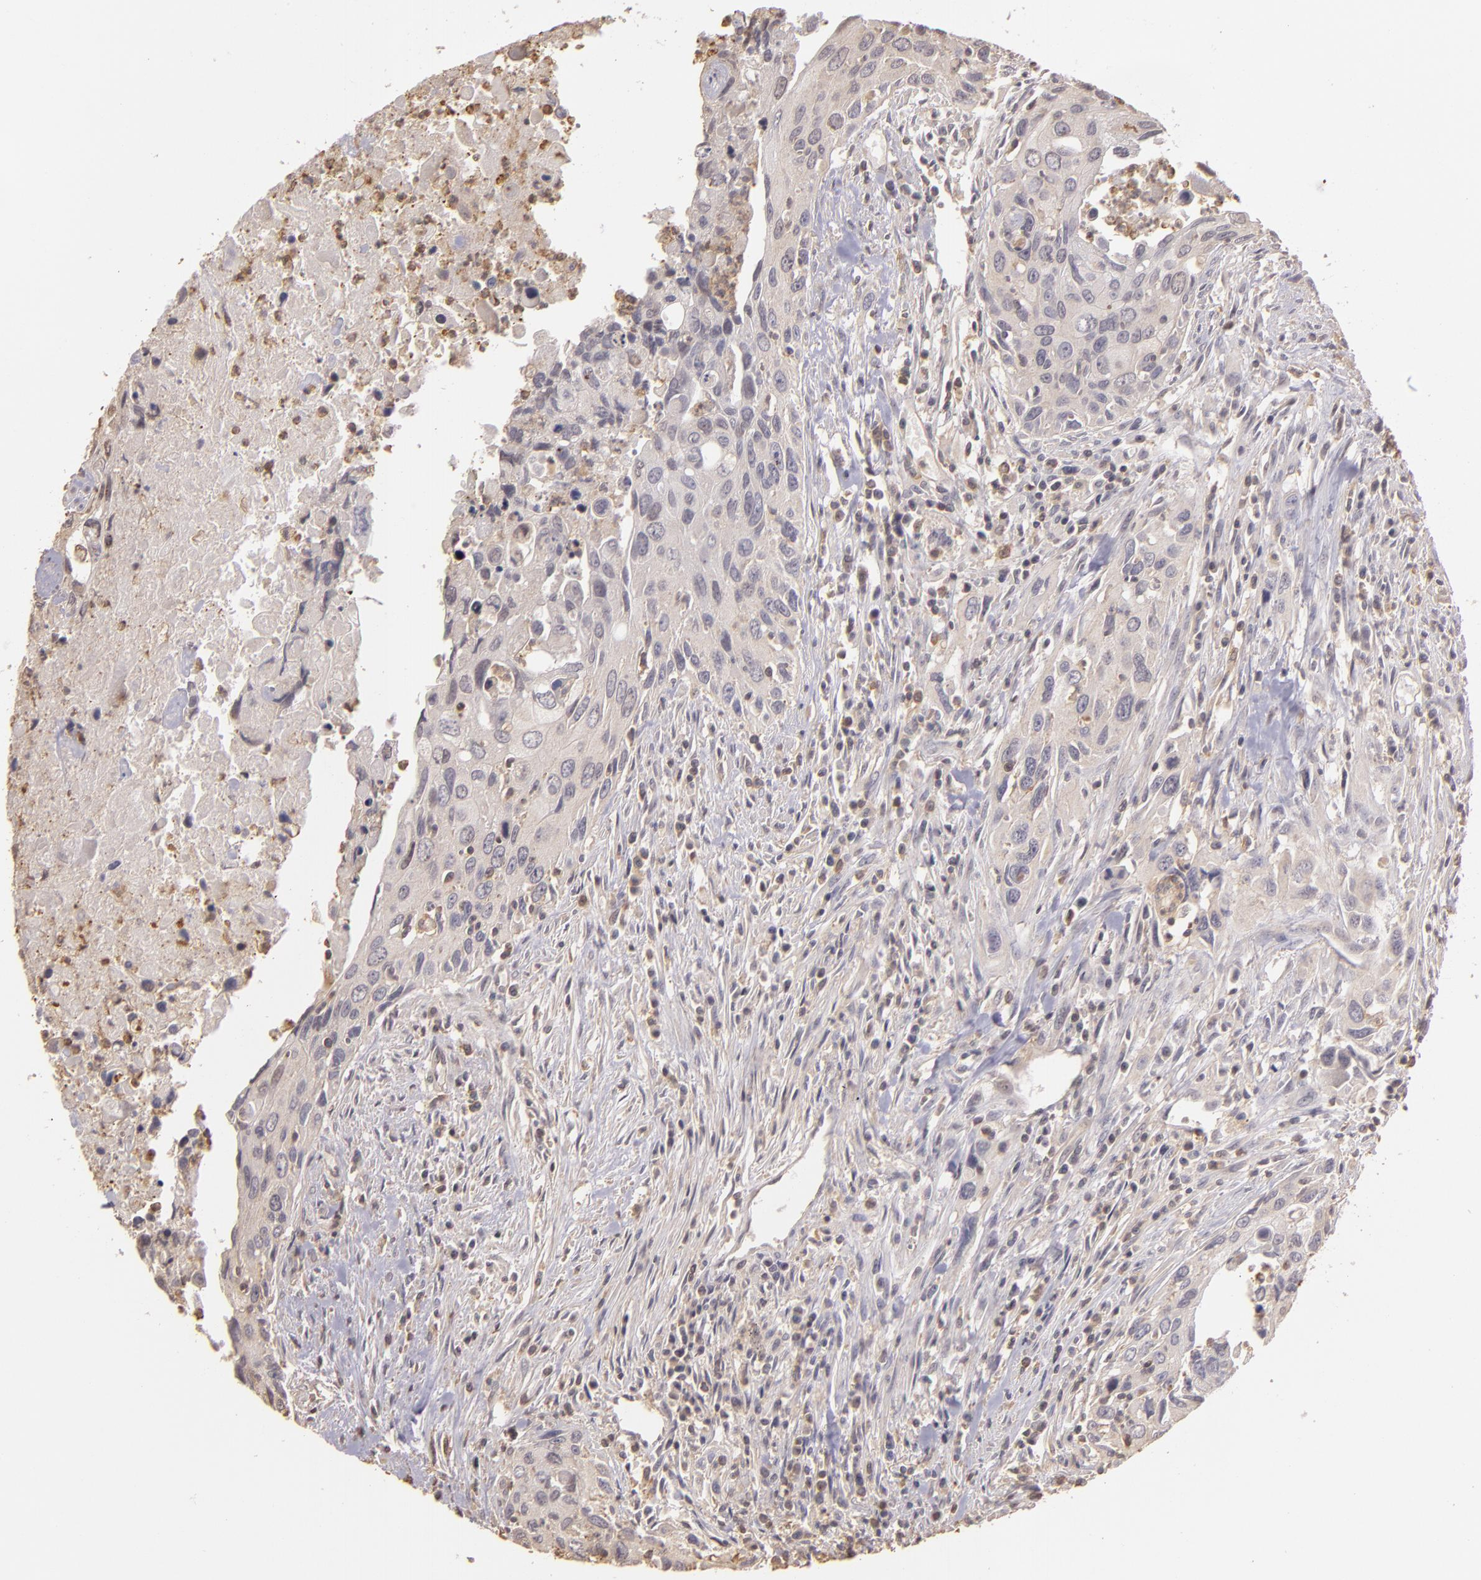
{"staining": {"intensity": "negative", "quantity": "none", "location": "none"}, "tissue": "urothelial cancer", "cell_type": "Tumor cells", "image_type": "cancer", "snomed": [{"axis": "morphology", "description": "Urothelial carcinoma, High grade"}, {"axis": "topography", "description": "Urinary bladder"}], "caption": "This is an immunohistochemistry (IHC) image of human urothelial carcinoma (high-grade). There is no staining in tumor cells.", "gene": "ARPC2", "patient": {"sex": "male", "age": 71}}